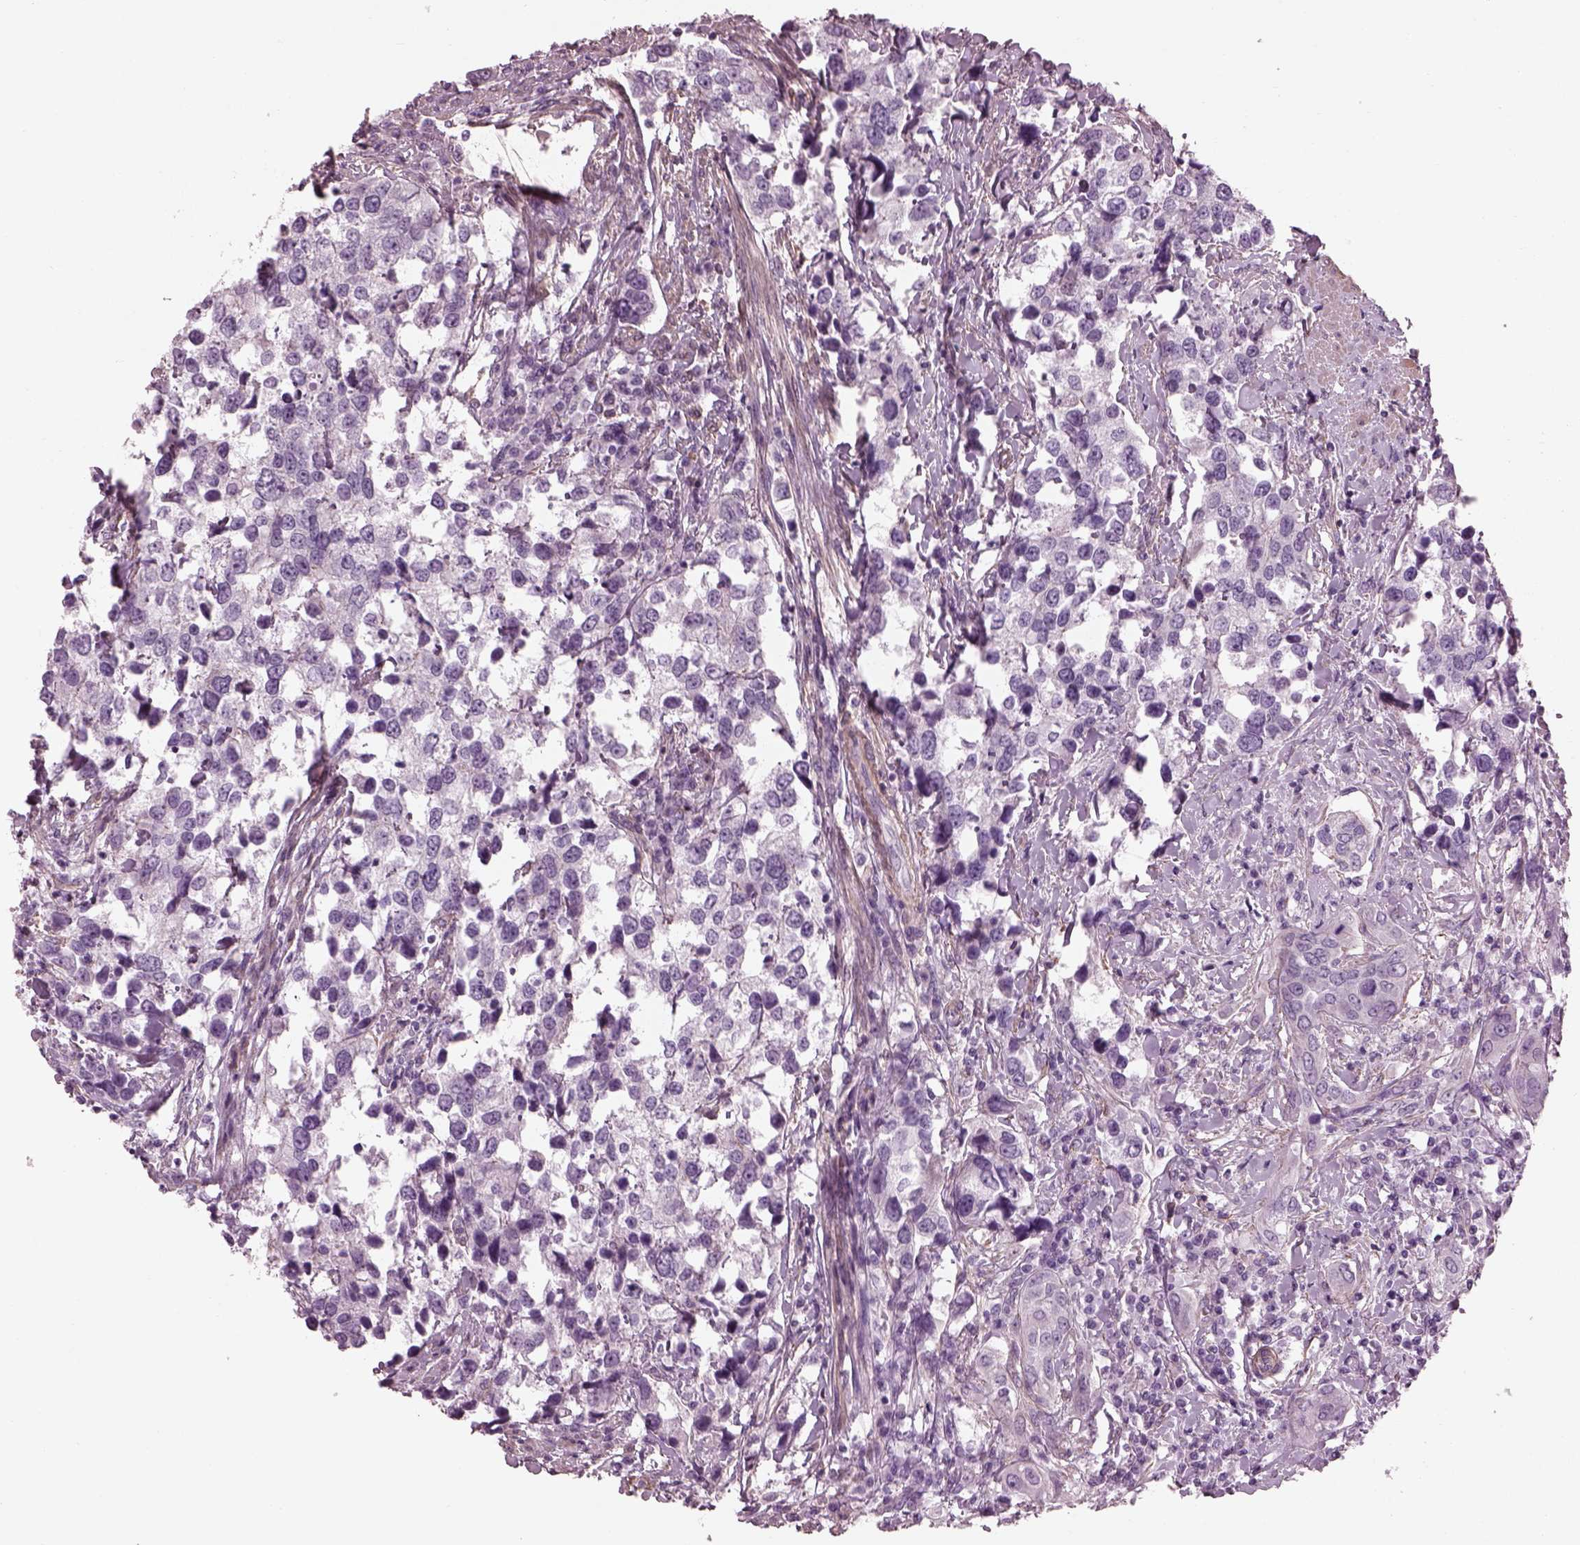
{"staining": {"intensity": "negative", "quantity": "none", "location": "none"}, "tissue": "urothelial cancer", "cell_type": "Tumor cells", "image_type": "cancer", "snomed": [{"axis": "morphology", "description": "Urothelial carcinoma, NOS"}, {"axis": "morphology", "description": "Urothelial carcinoma, High grade"}, {"axis": "topography", "description": "Urinary bladder"}], "caption": "There is no significant positivity in tumor cells of urothelial cancer.", "gene": "BFSP1", "patient": {"sex": "male", "age": 63}}